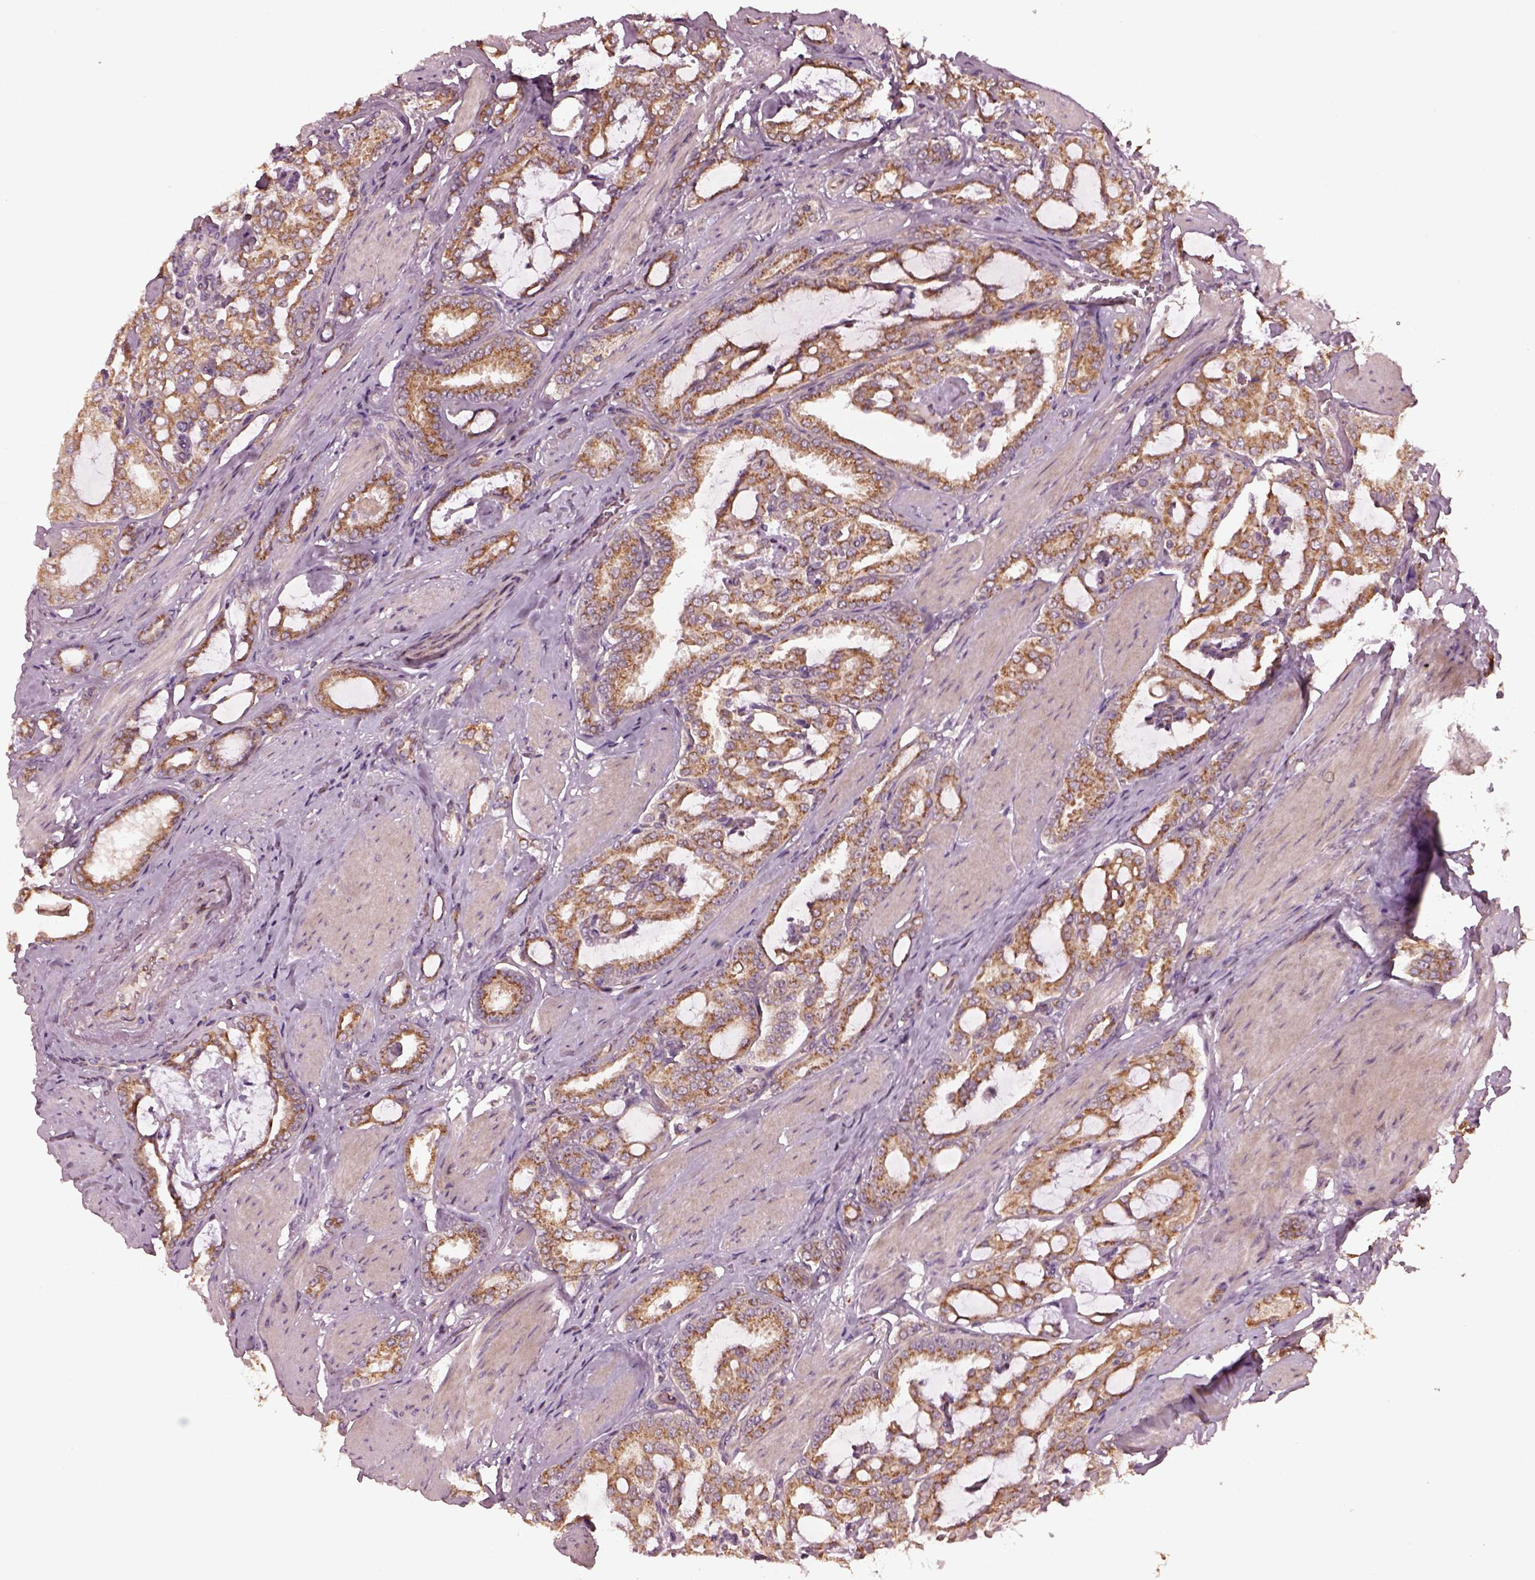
{"staining": {"intensity": "moderate", "quantity": "25%-75%", "location": "cytoplasmic/membranous"}, "tissue": "prostate cancer", "cell_type": "Tumor cells", "image_type": "cancer", "snomed": [{"axis": "morphology", "description": "Adenocarcinoma, High grade"}, {"axis": "topography", "description": "Prostate"}], "caption": "A medium amount of moderate cytoplasmic/membranous staining is appreciated in about 25%-75% of tumor cells in prostate cancer (high-grade adenocarcinoma) tissue. The staining was performed using DAB (3,3'-diaminobenzidine), with brown indicating positive protein expression. Nuclei are stained blue with hematoxylin.", "gene": "RUFY3", "patient": {"sex": "male", "age": 63}}